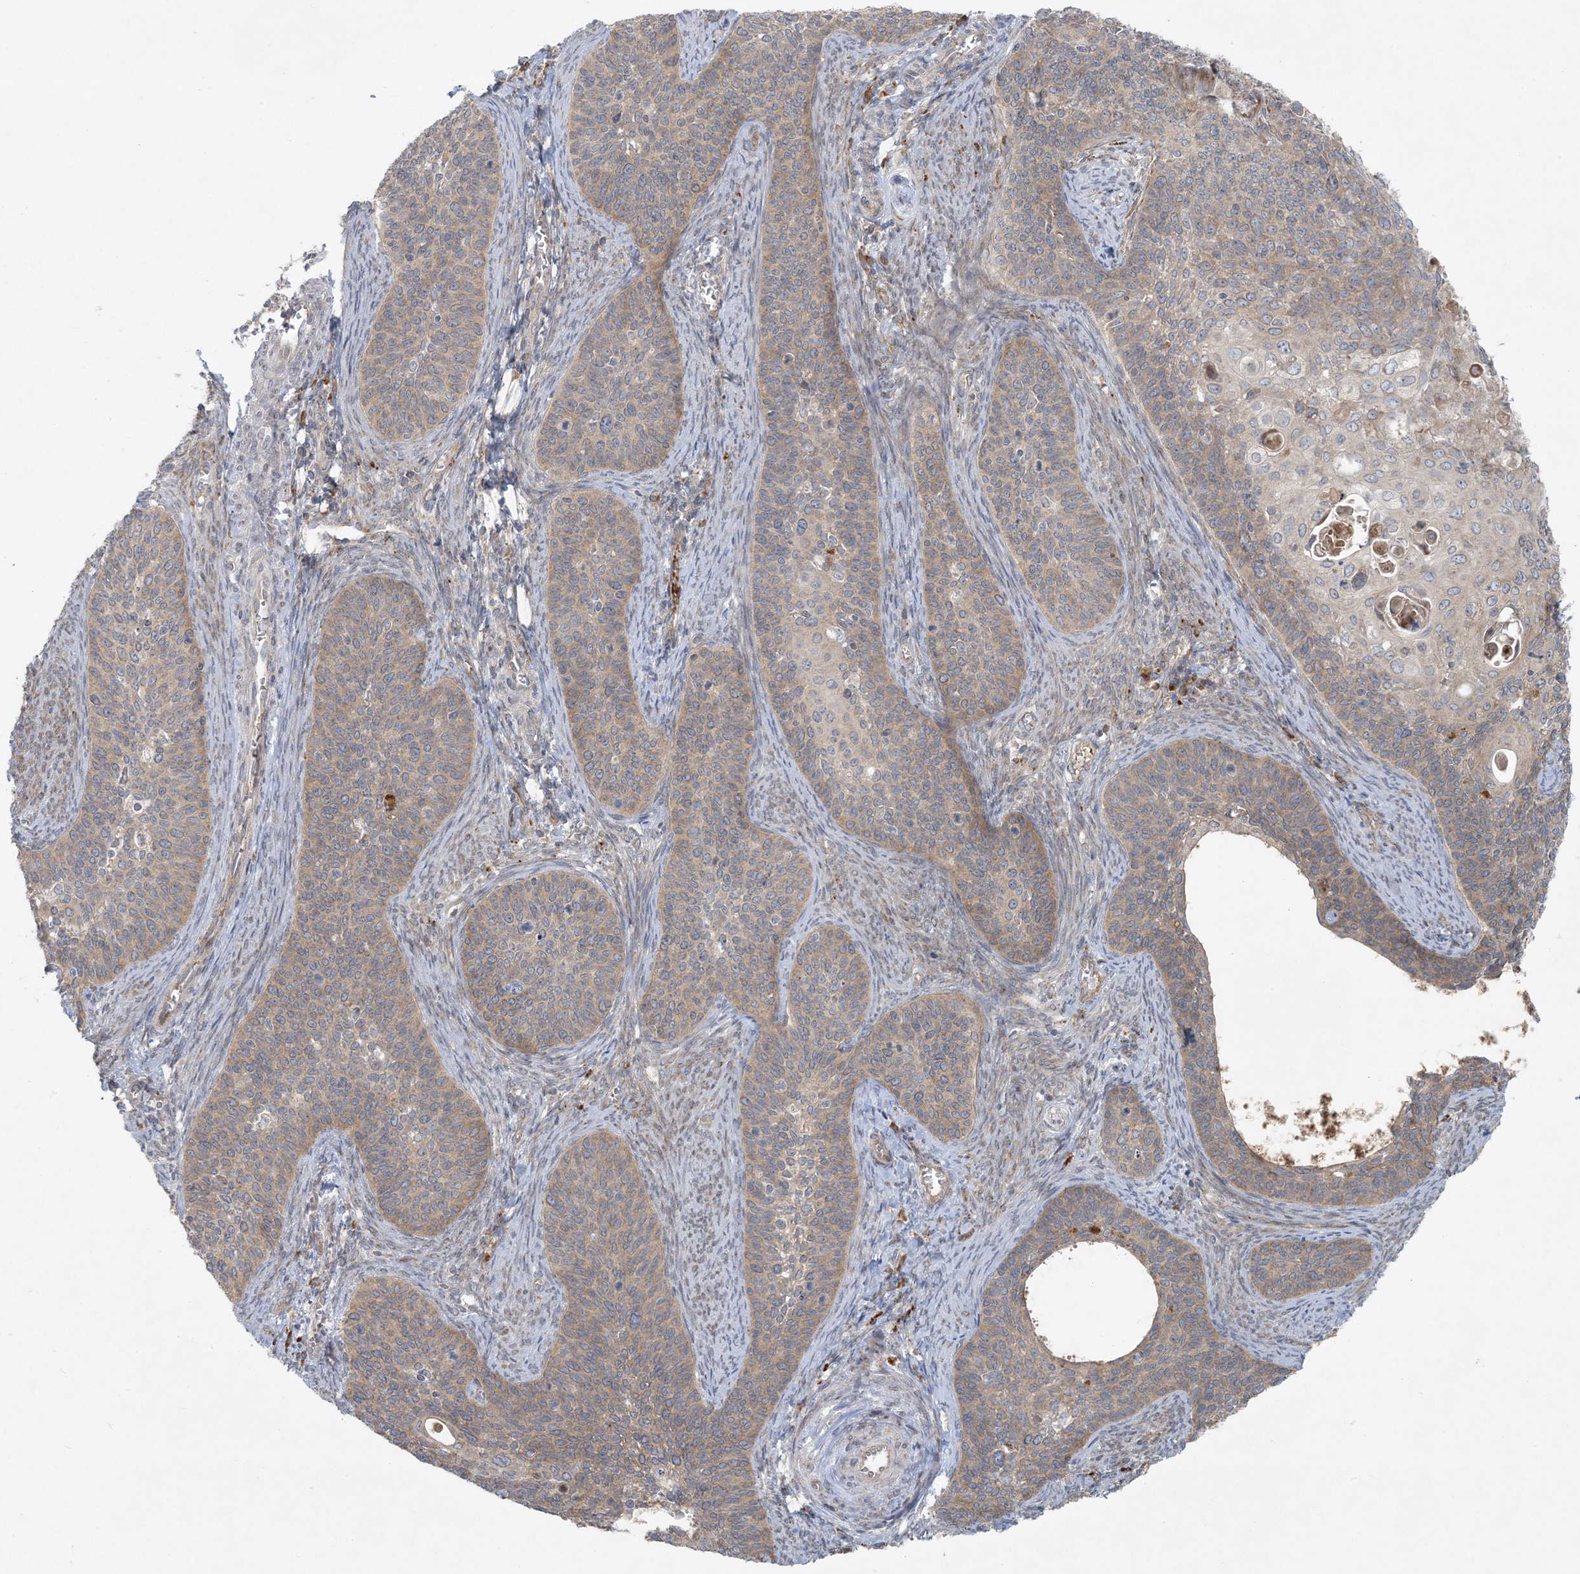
{"staining": {"intensity": "weak", "quantity": ">75%", "location": "cytoplasmic/membranous"}, "tissue": "cervical cancer", "cell_type": "Tumor cells", "image_type": "cancer", "snomed": [{"axis": "morphology", "description": "Squamous cell carcinoma, NOS"}, {"axis": "topography", "description": "Cervix"}], "caption": "This is an image of IHC staining of cervical cancer (squamous cell carcinoma), which shows weak staining in the cytoplasmic/membranous of tumor cells.", "gene": "ZNF263", "patient": {"sex": "female", "age": 33}}